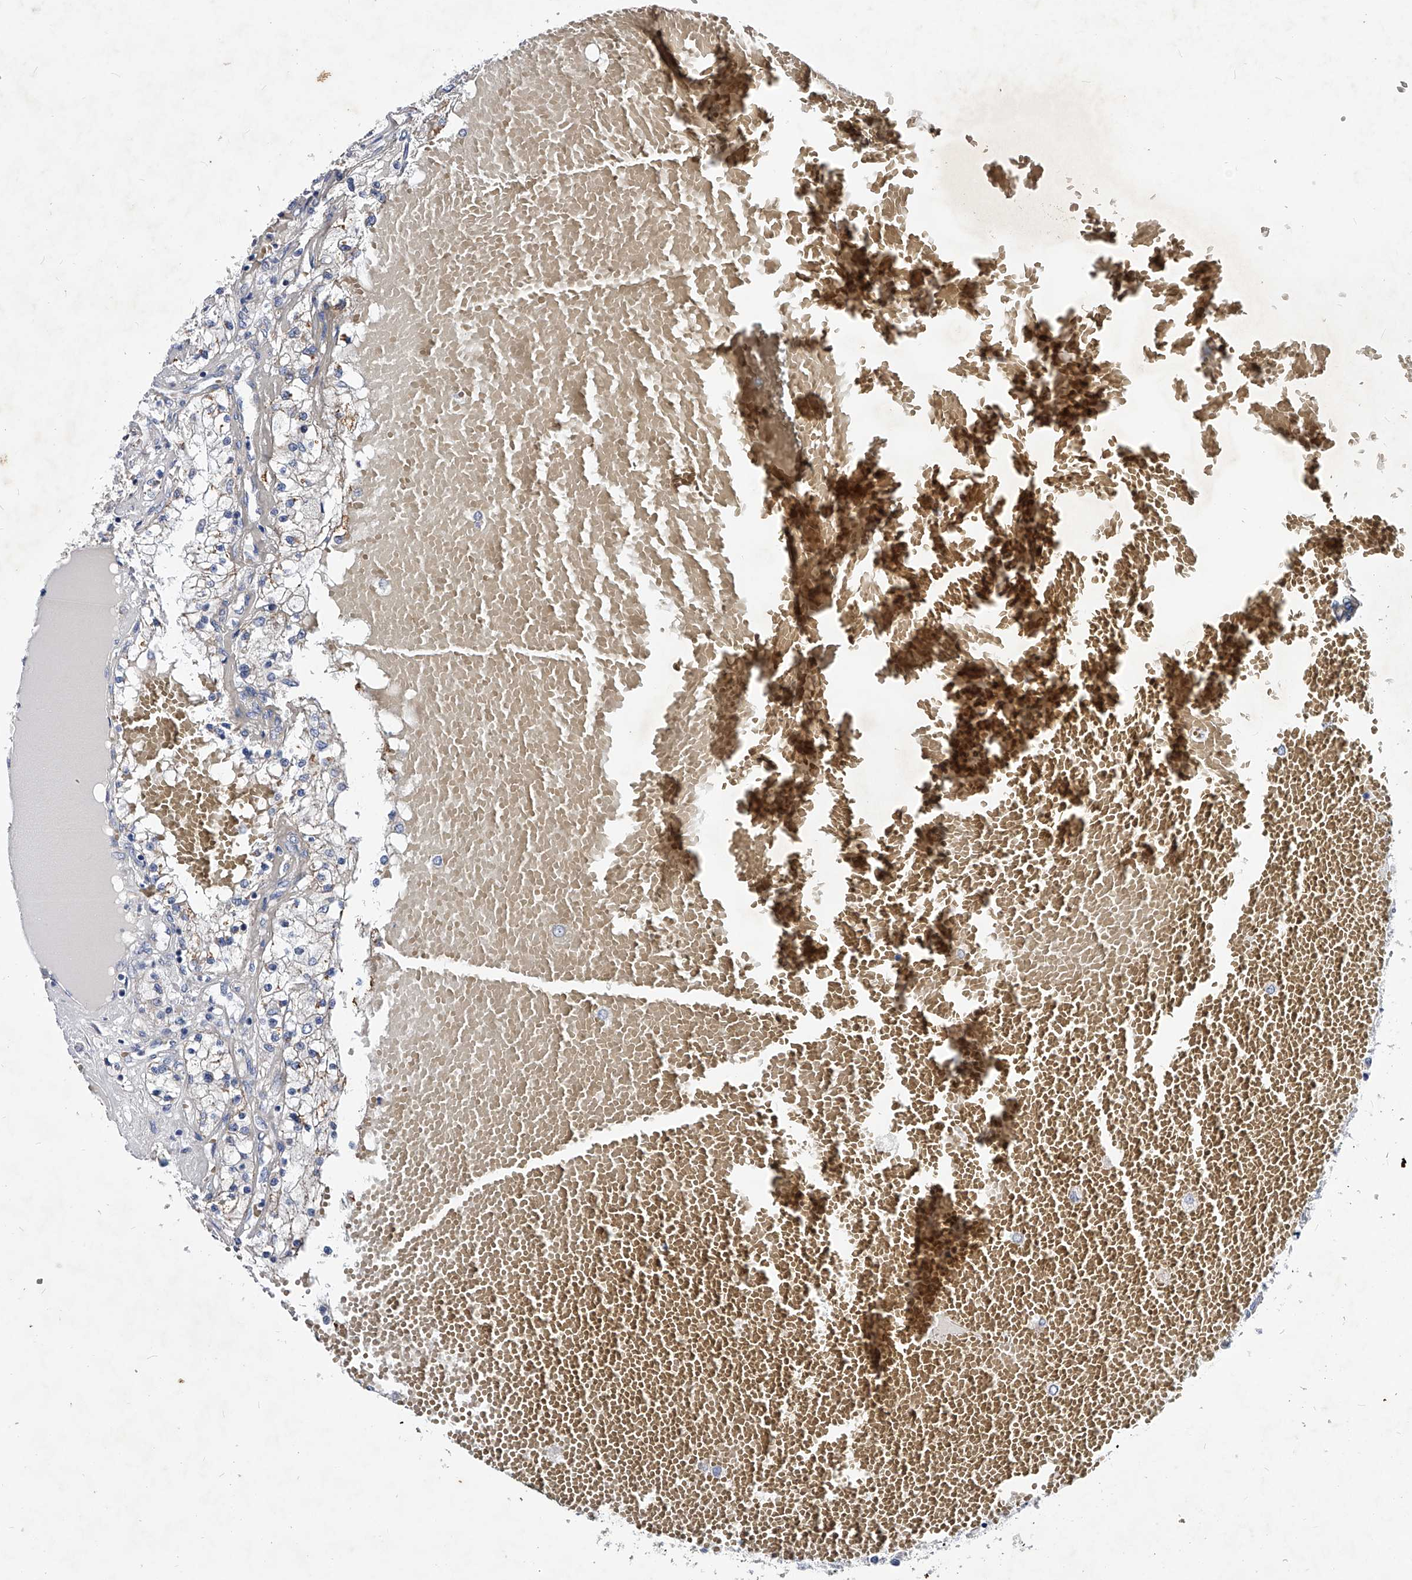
{"staining": {"intensity": "moderate", "quantity": "<25%", "location": "cytoplasmic/membranous"}, "tissue": "renal cancer", "cell_type": "Tumor cells", "image_type": "cancer", "snomed": [{"axis": "morphology", "description": "Normal tissue, NOS"}, {"axis": "morphology", "description": "Adenocarcinoma, NOS"}, {"axis": "topography", "description": "Kidney"}], "caption": "Renal adenocarcinoma stained for a protein (brown) exhibits moderate cytoplasmic/membranous positive expression in about <25% of tumor cells.", "gene": "ZNF529", "patient": {"sex": "male", "age": 68}}